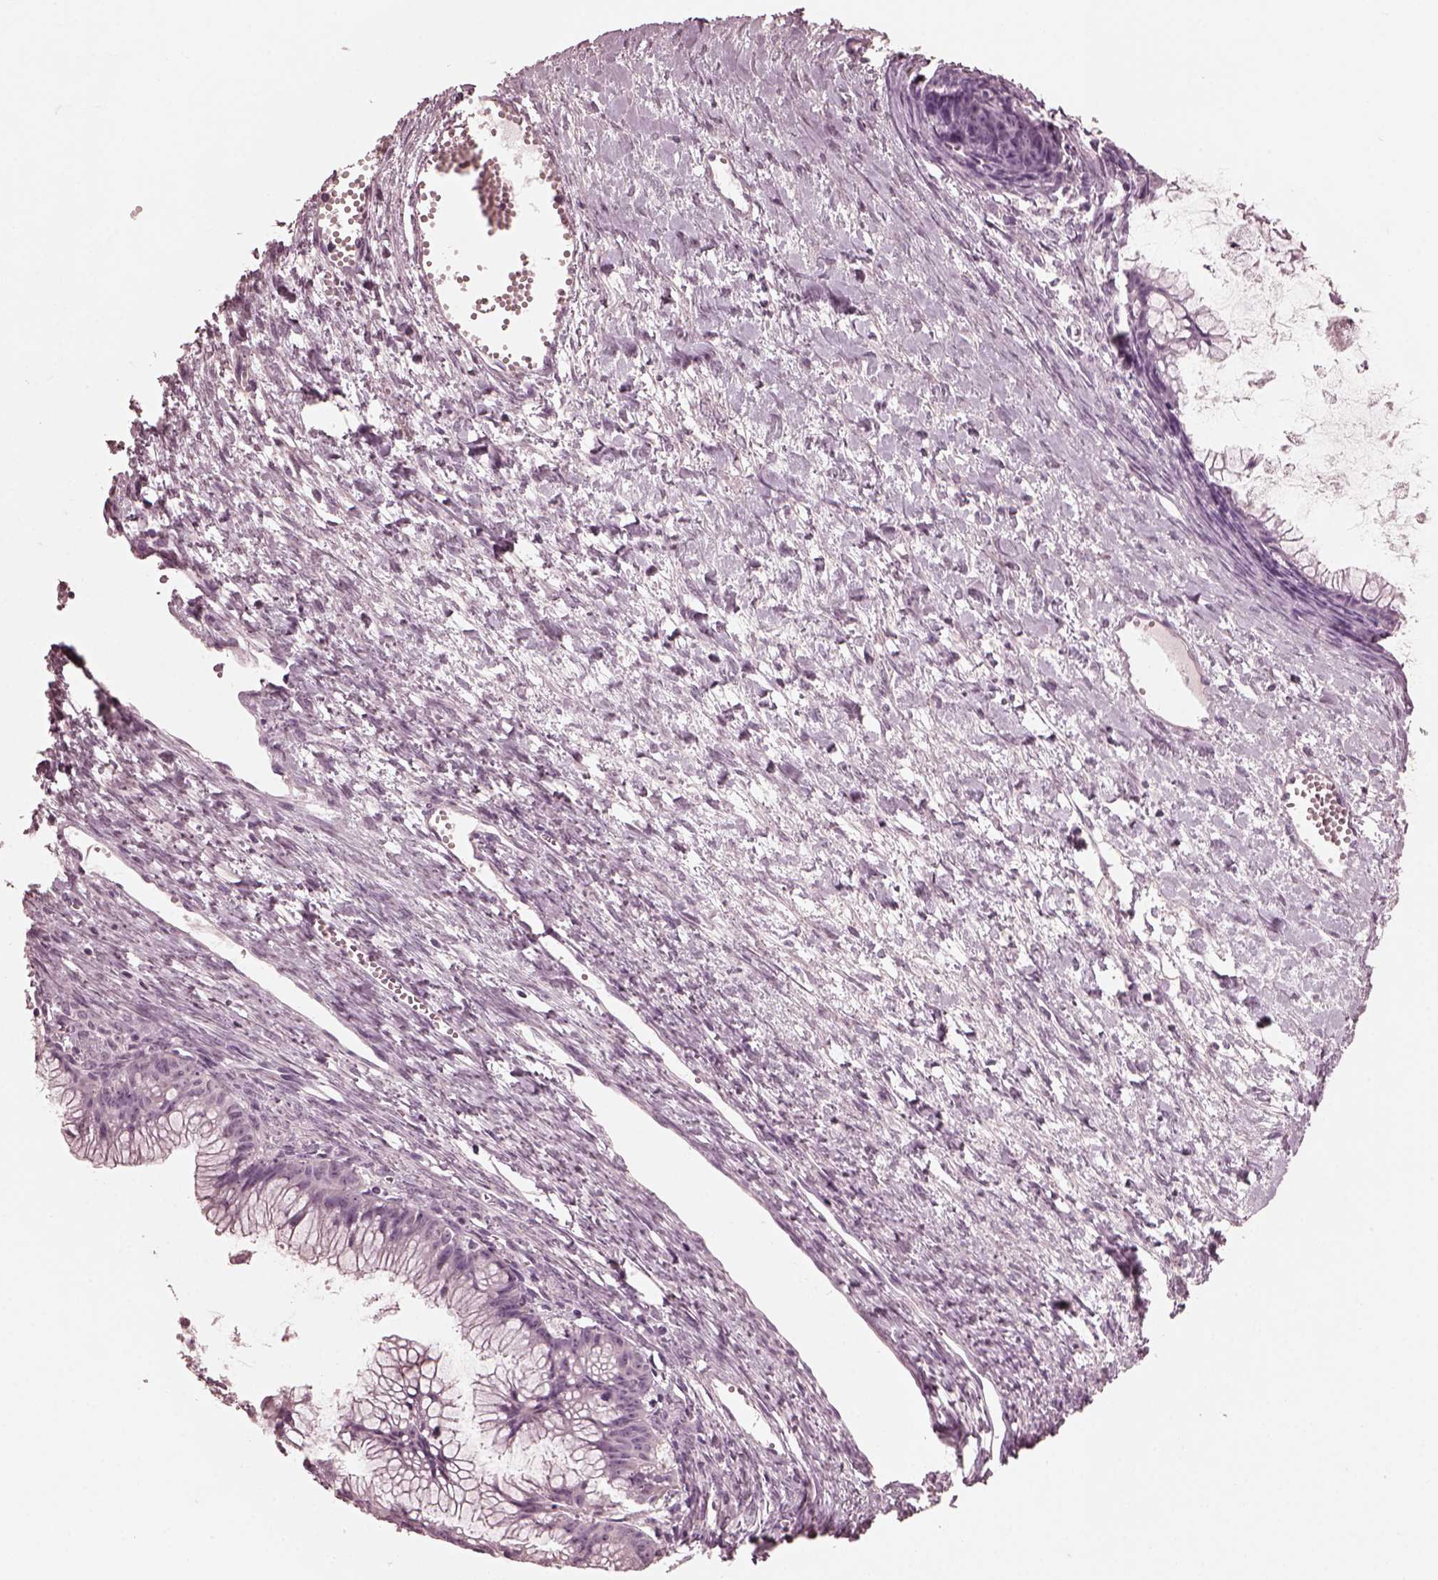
{"staining": {"intensity": "negative", "quantity": "none", "location": "none"}, "tissue": "ovarian cancer", "cell_type": "Tumor cells", "image_type": "cancer", "snomed": [{"axis": "morphology", "description": "Cystadenocarcinoma, mucinous, NOS"}, {"axis": "topography", "description": "Ovary"}], "caption": "This is a image of immunohistochemistry staining of mucinous cystadenocarcinoma (ovarian), which shows no staining in tumor cells.", "gene": "CGA", "patient": {"sex": "female", "age": 41}}